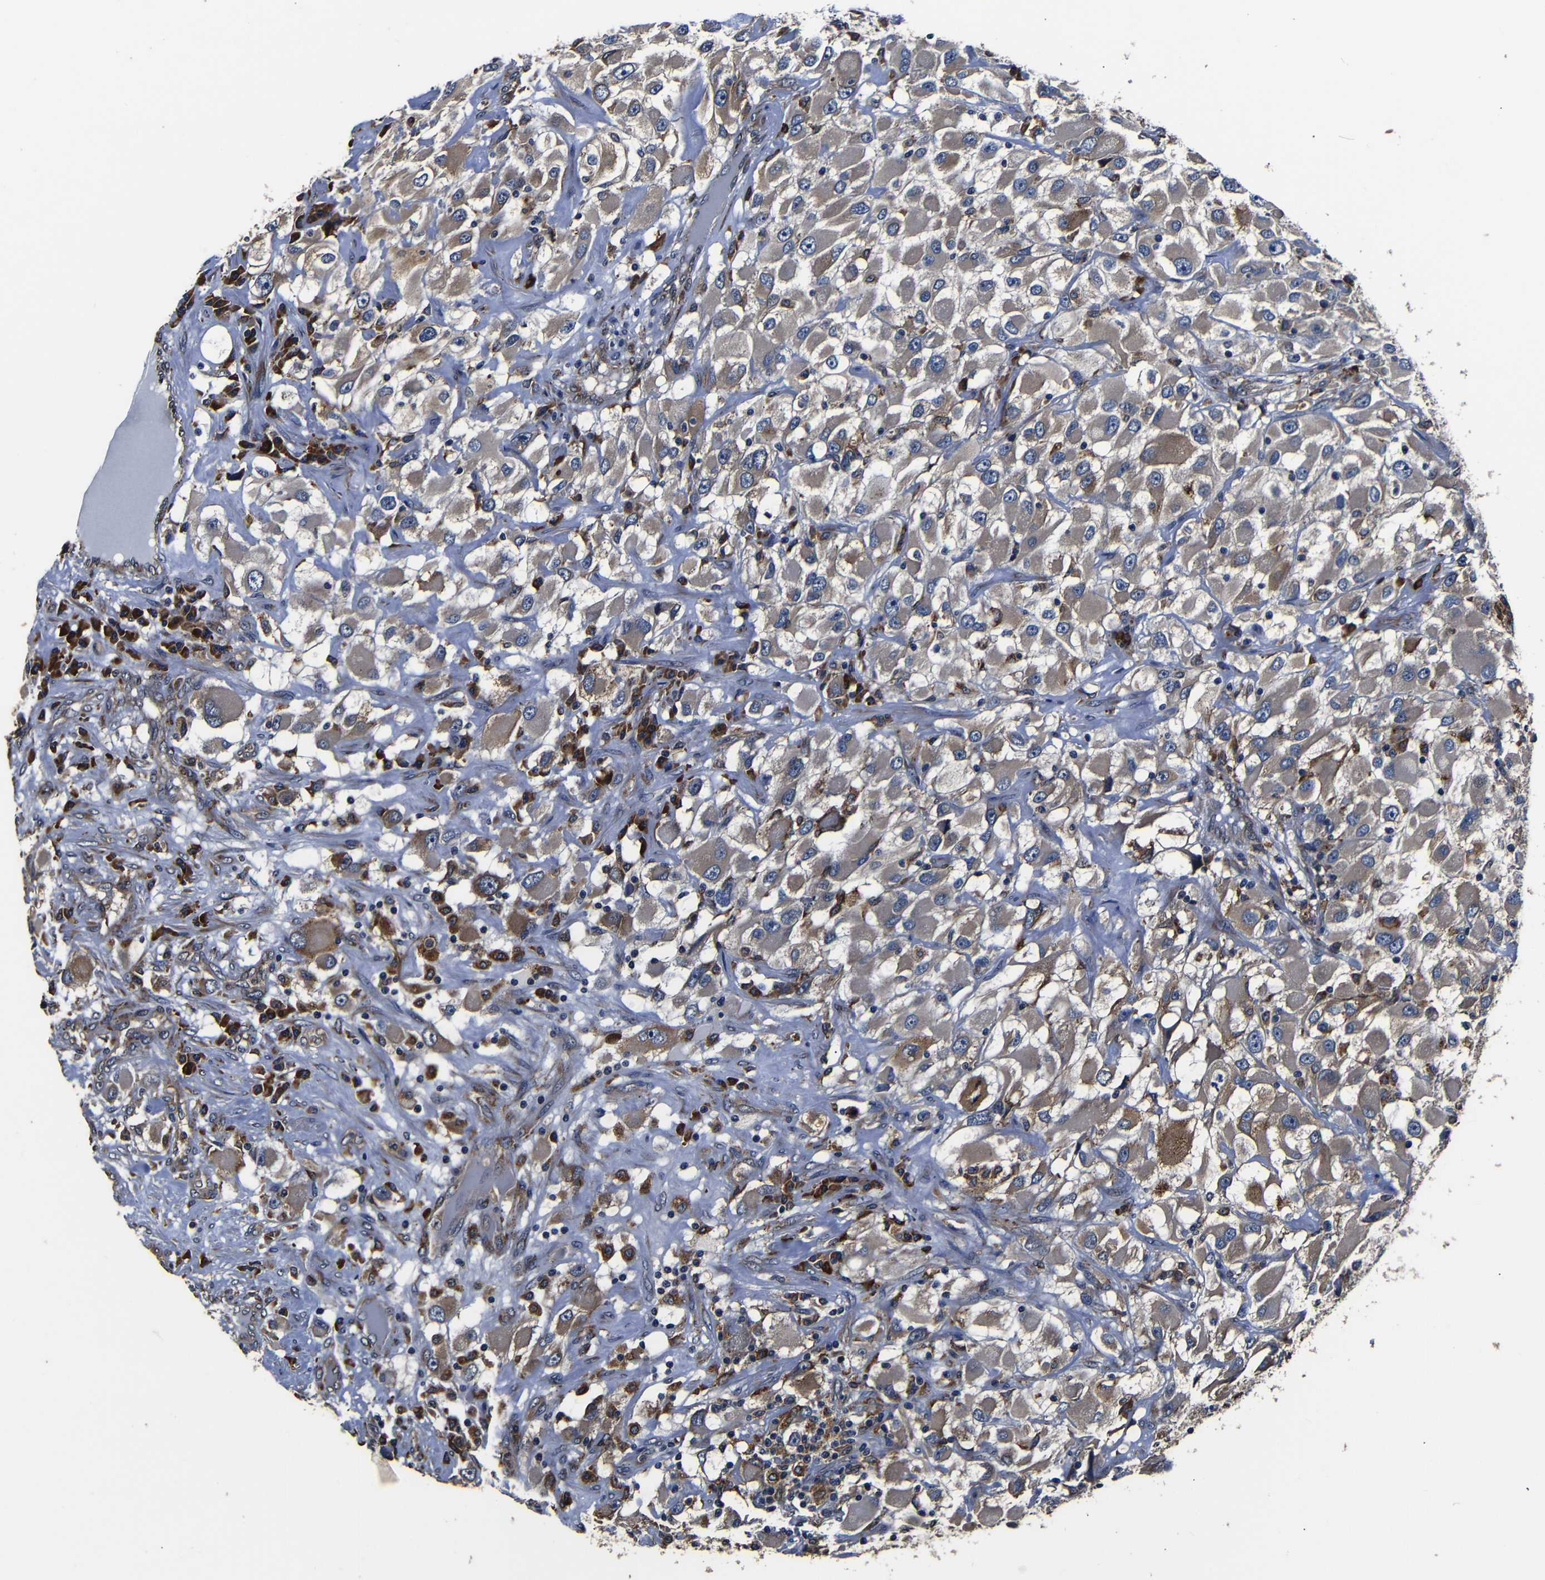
{"staining": {"intensity": "moderate", "quantity": ">75%", "location": "cytoplasmic/membranous"}, "tissue": "renal cancer", "cell_type": "Tumor cells", "image_type": "cancer", "snomed": [{"axis": "morphology", "description": "Adenocarcinoma, NOS"}, {"axis": "topography", "description": "Kidney"}], "caption": "The immunohistochemical stain shows moderate cytoplasmic/membranous positivity in tumor cells of renal cancer (adenocarcinoma) tissue.", "gene": "SCN9A", "patient": {"sex": "female", "age": 52}}